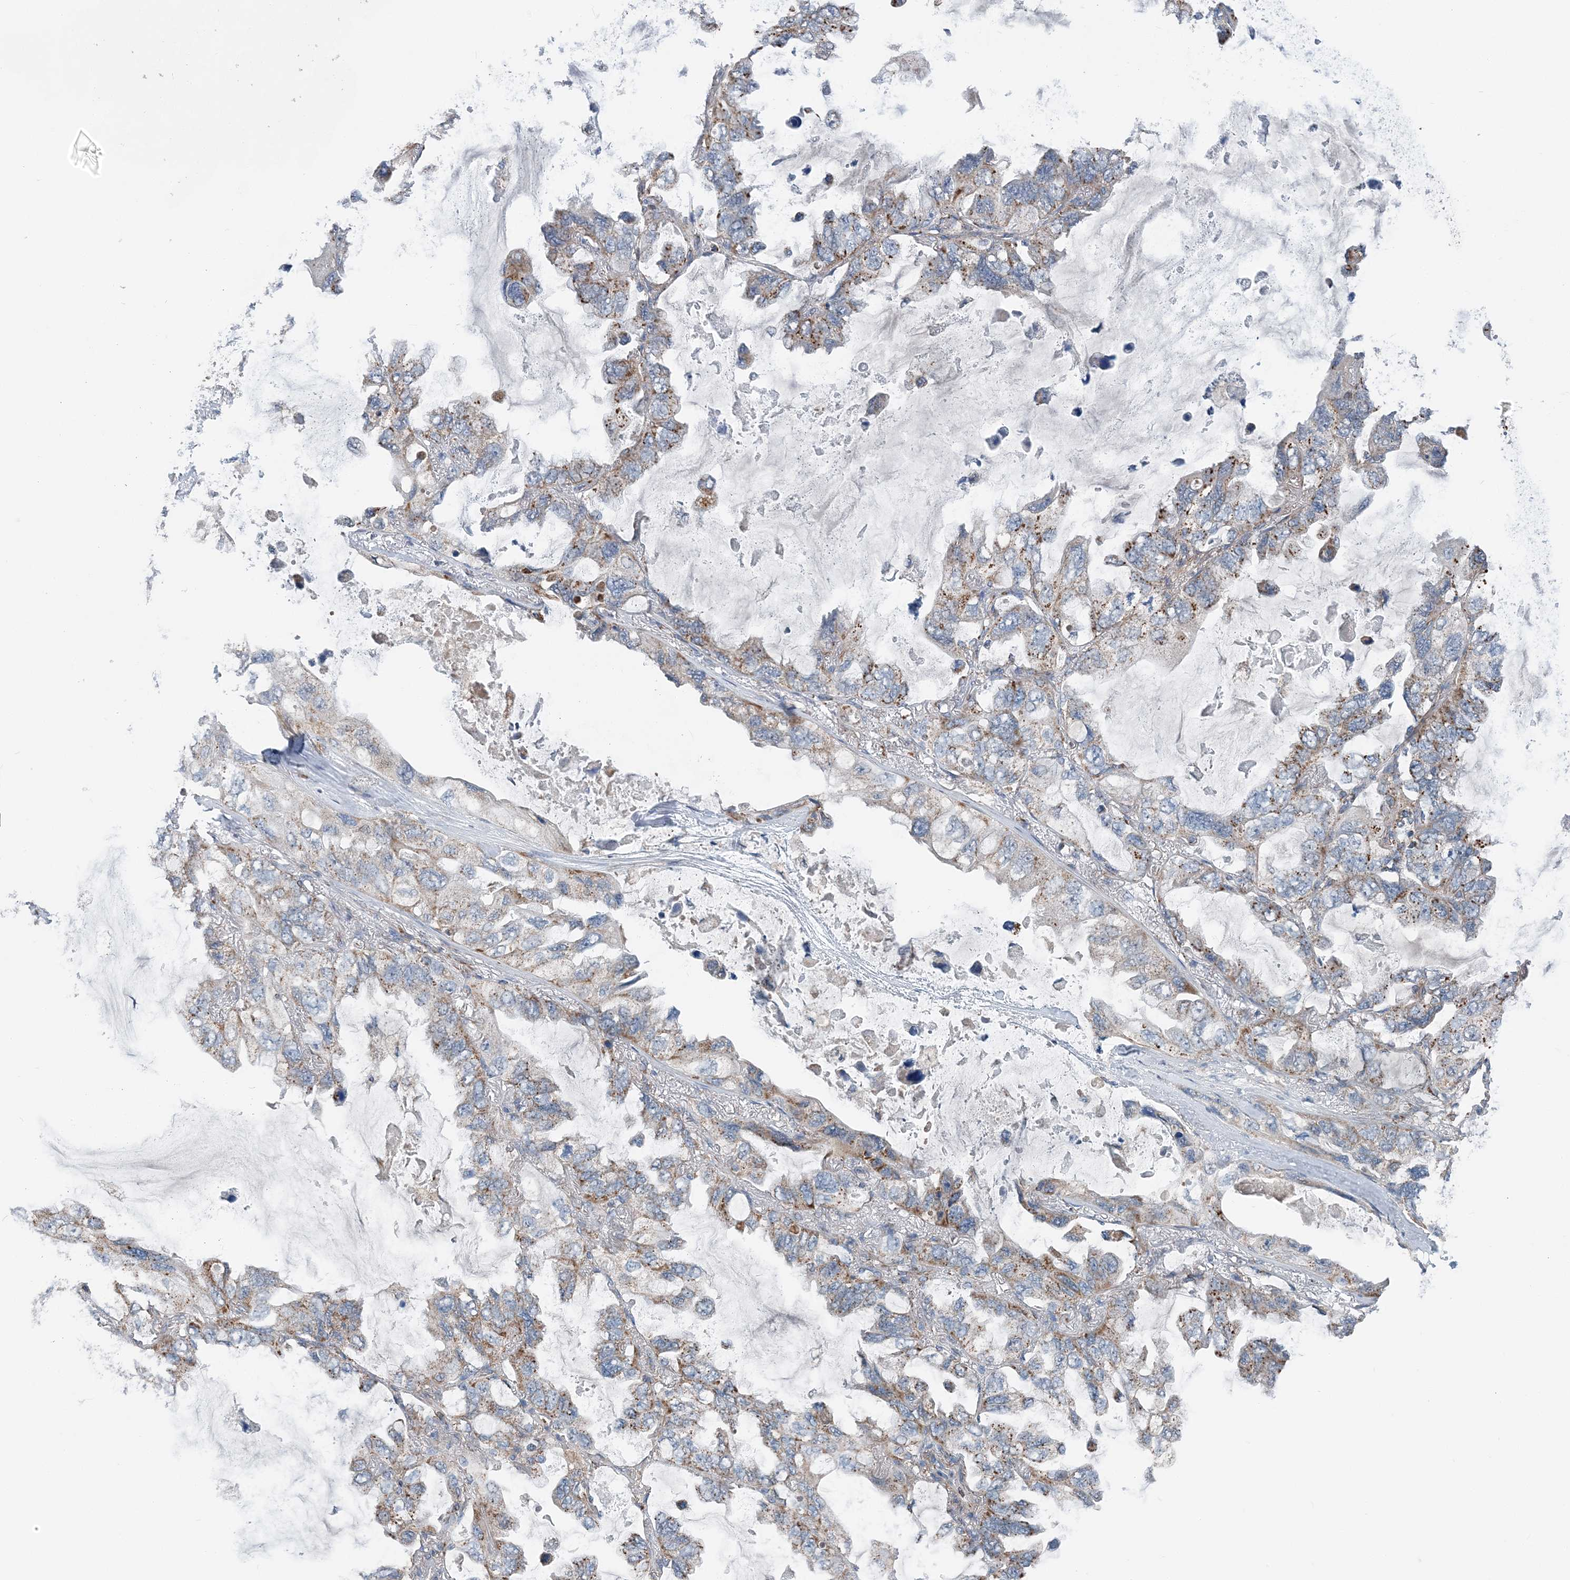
{"staining": {"intensity": "moderate", "quantity": "25%-75%", "location": "cytoplasmic/membranous"}, "tissue": "lung cancer", "cell_type": "Tumor cells", "image_type": "cancer", "snomed": [{"axis": "morphology", "description": "Squamous cell carcinoma, NOS"}, {"axis": "topography", "description": "Lung"}], "caption": "This is a micrograph of IHC staining of squamous cell carcinoma (lung), which shows moderate positivity in the cytoplasmic/membranous of tumor cells.", "gene": "SPRY2", "patient": {"sex": "female", "age": 73}}